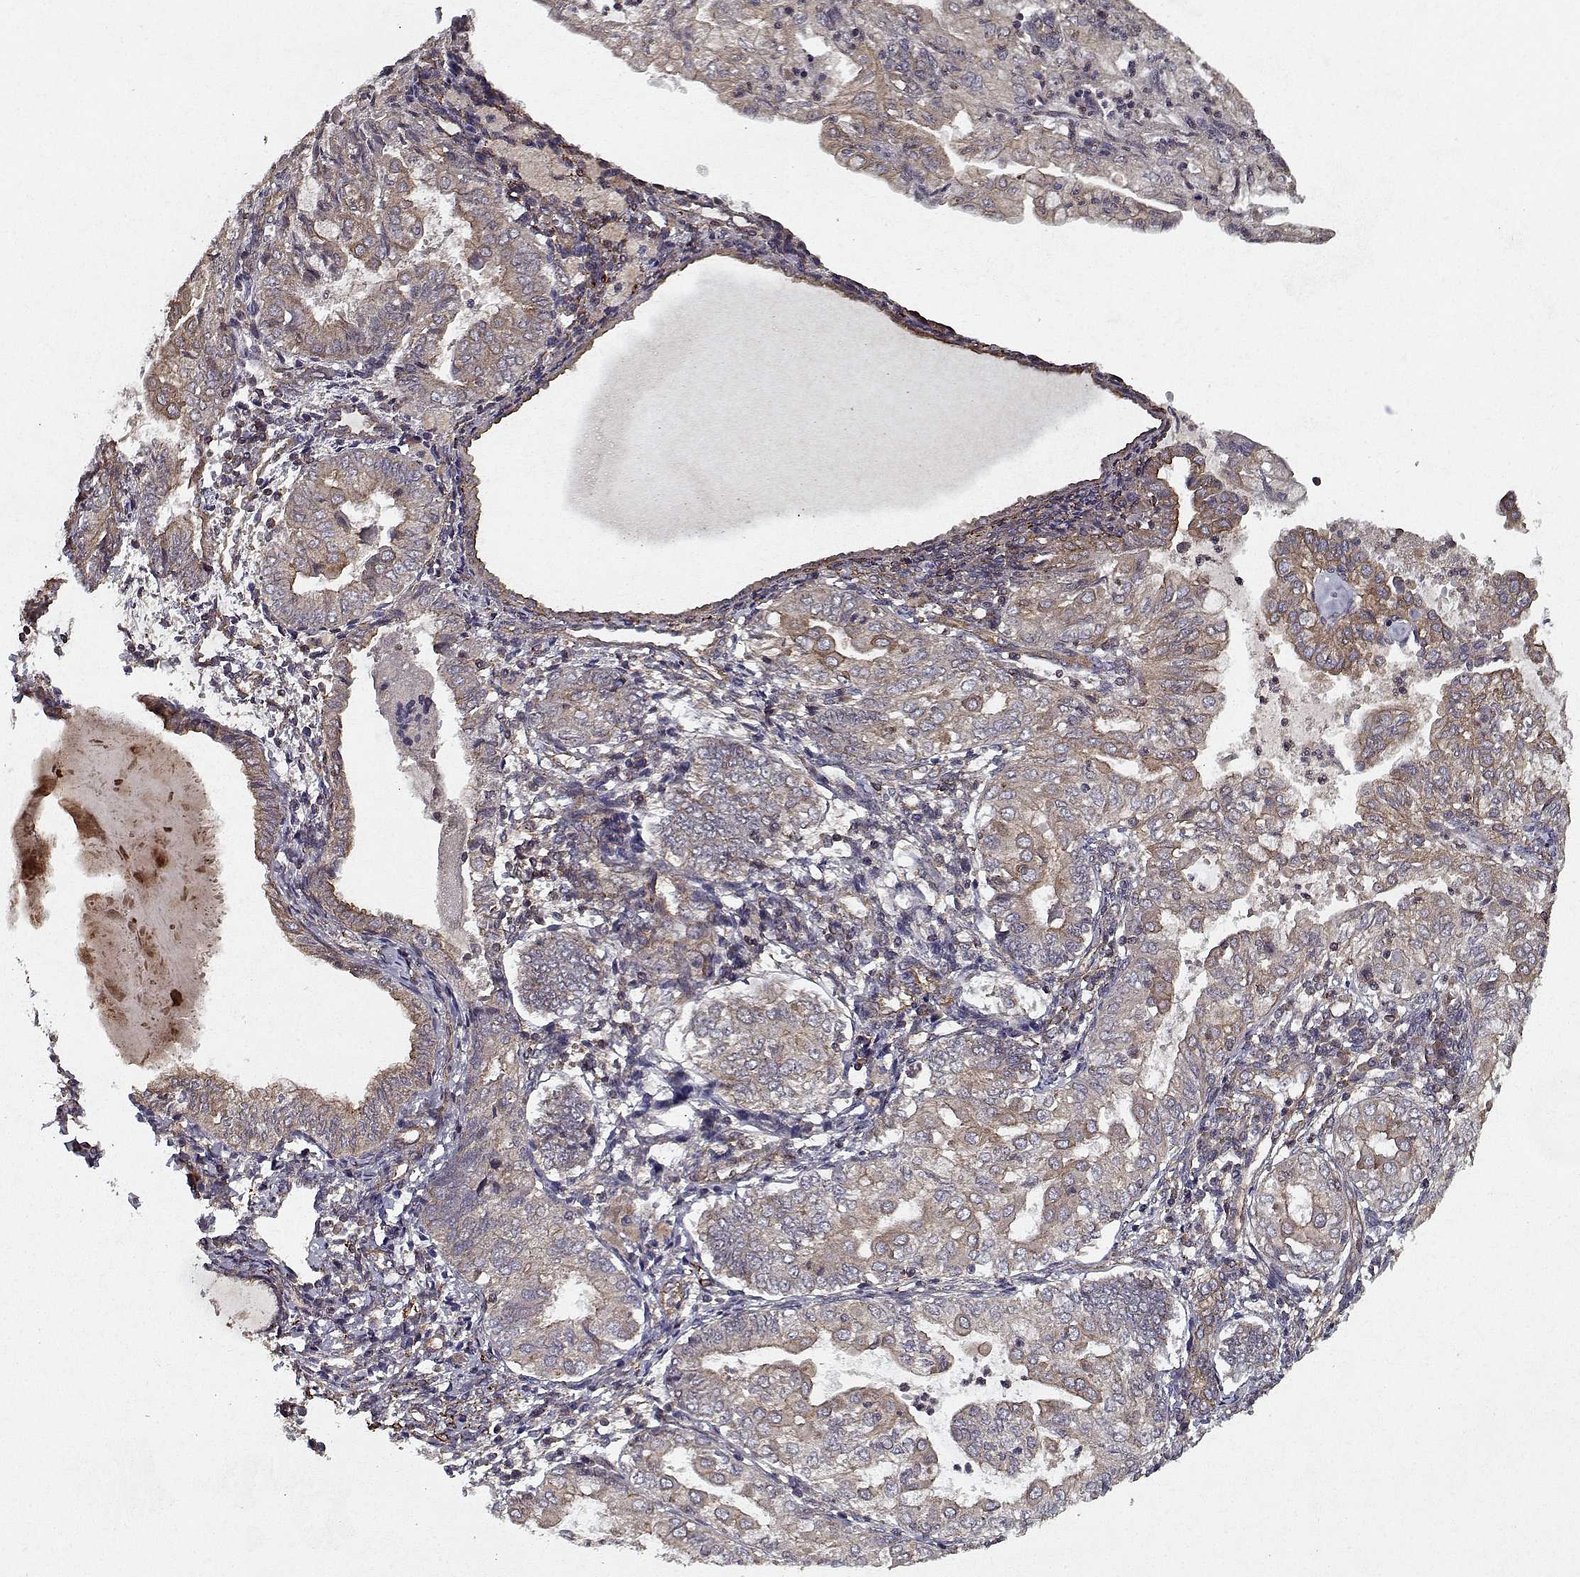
{"staining": {"intensity": "weak", "quantity": ">75%", "location": "cytoplasmic/membranous"}, "tissue": "endometrial cancer", "cell_type": "Tumor cells", "image_type": "cancer", "snomed": [{"axis": "morphology", "description": "Adenocarcinoma, NOS"}, {"axis": "topography", "description": "Endometrium"}], "caption": "This is an image of immunohistochemistry (IHC) staining of endometrial cancer (adenocarcinoma), which shows weak expression in the cytoplasmic/membranous of tumor cells.", "gene": "PPP1R12A", "patient": {"sex": "female", "age": 68}}